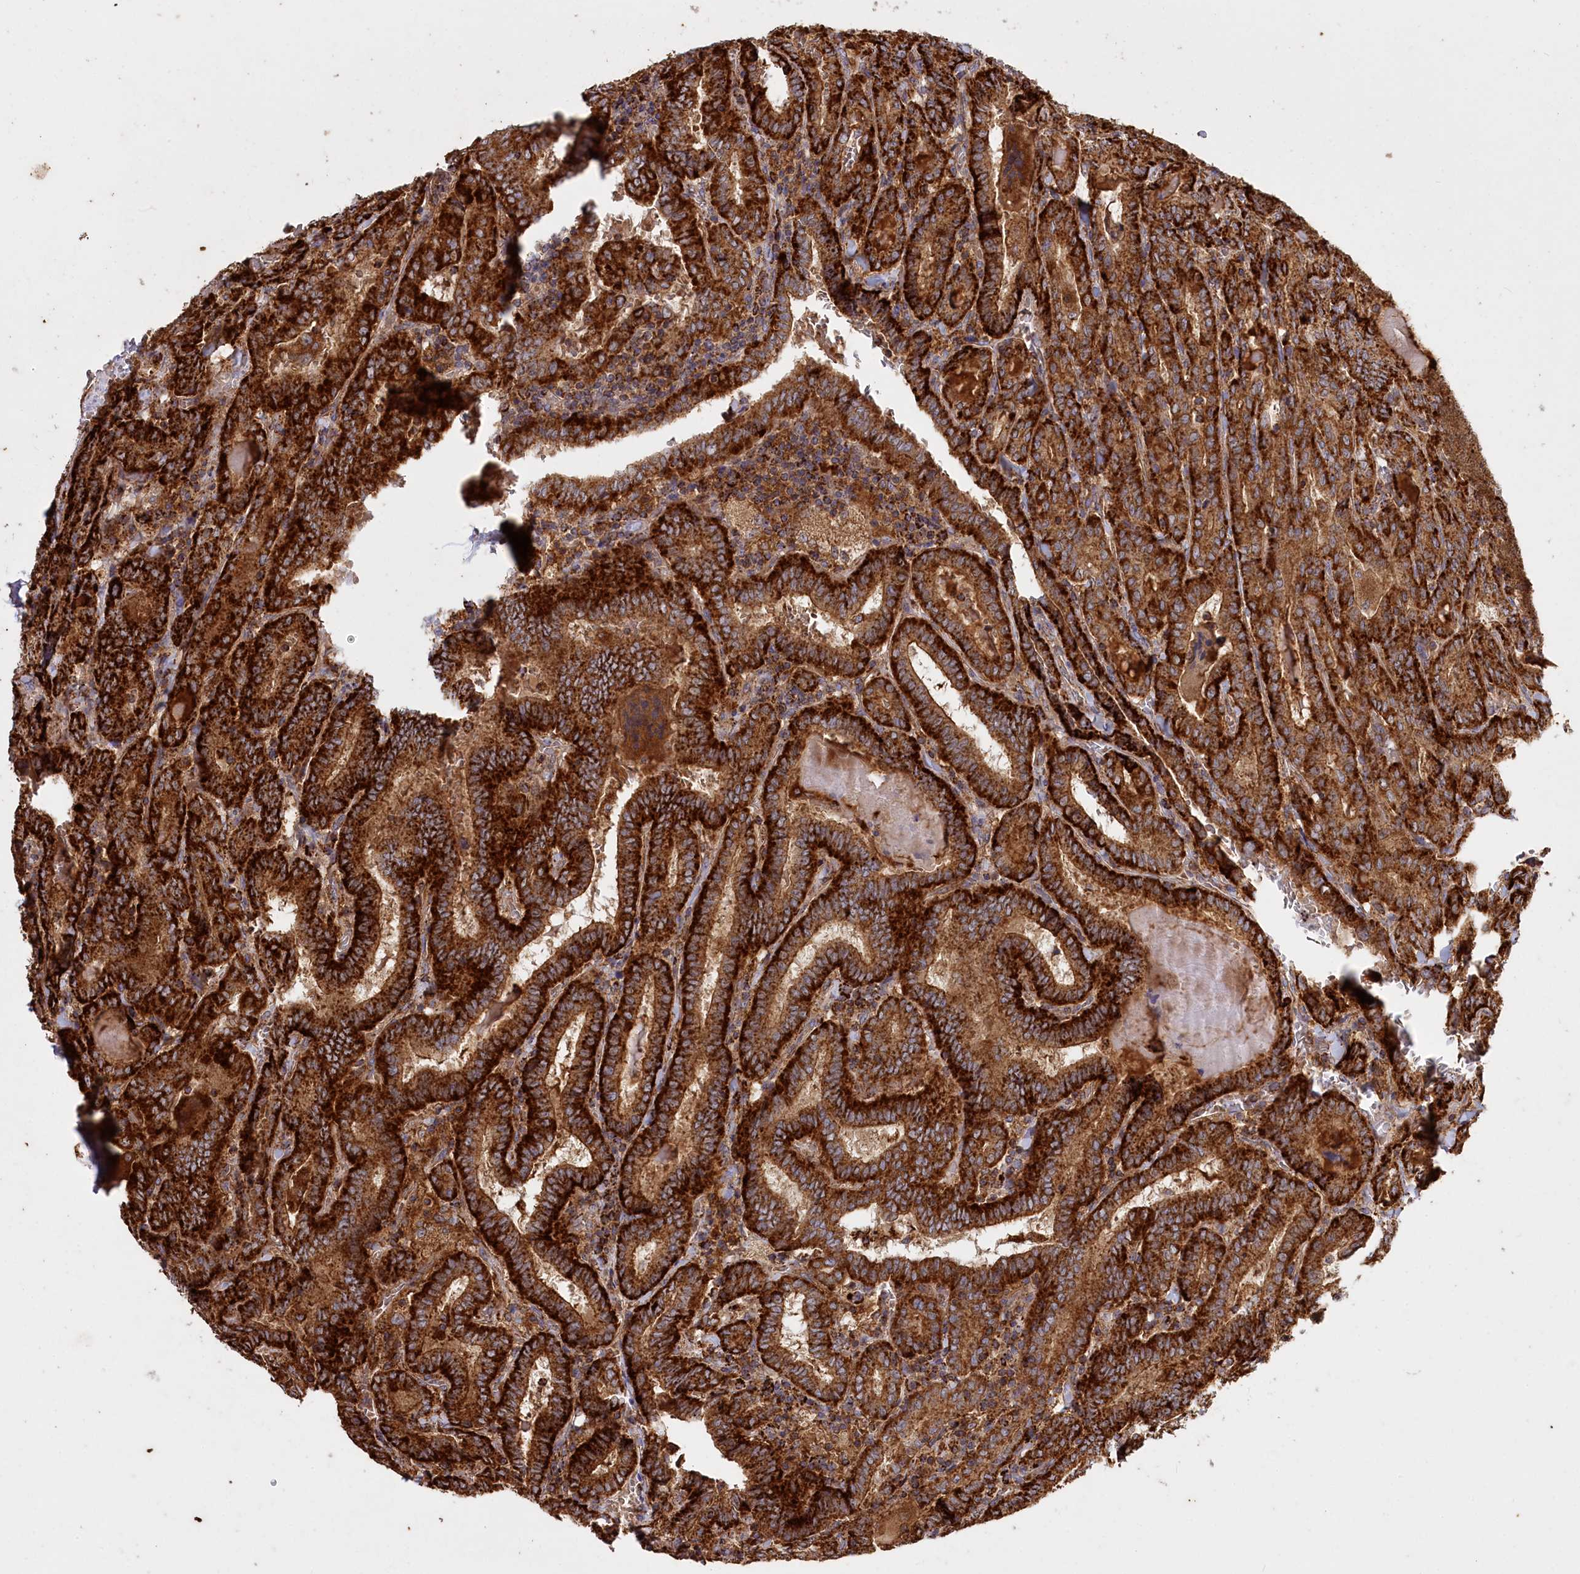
{"staining": {"intensity": "strong", "quantity": ">75%", "location": "cytoplasmic/membranous"}, "tissue": "thyroid cancer", "cell_type": "Tumor cells", "image_type": "cancer", "snomed": [{"axis": "morphology", "description": "Papillary adenocarcinoma, NOS"}, {"axis": "topography", "description": "Thyroid gland"}], "caption": "Tumor cells exhibit strong cytoplasmic/membranous expression in about >75% of cells in thyroid papillary adenocarcinoma.", "gene": "CARD19", "patient": {"sex": "female", "age": 72}}